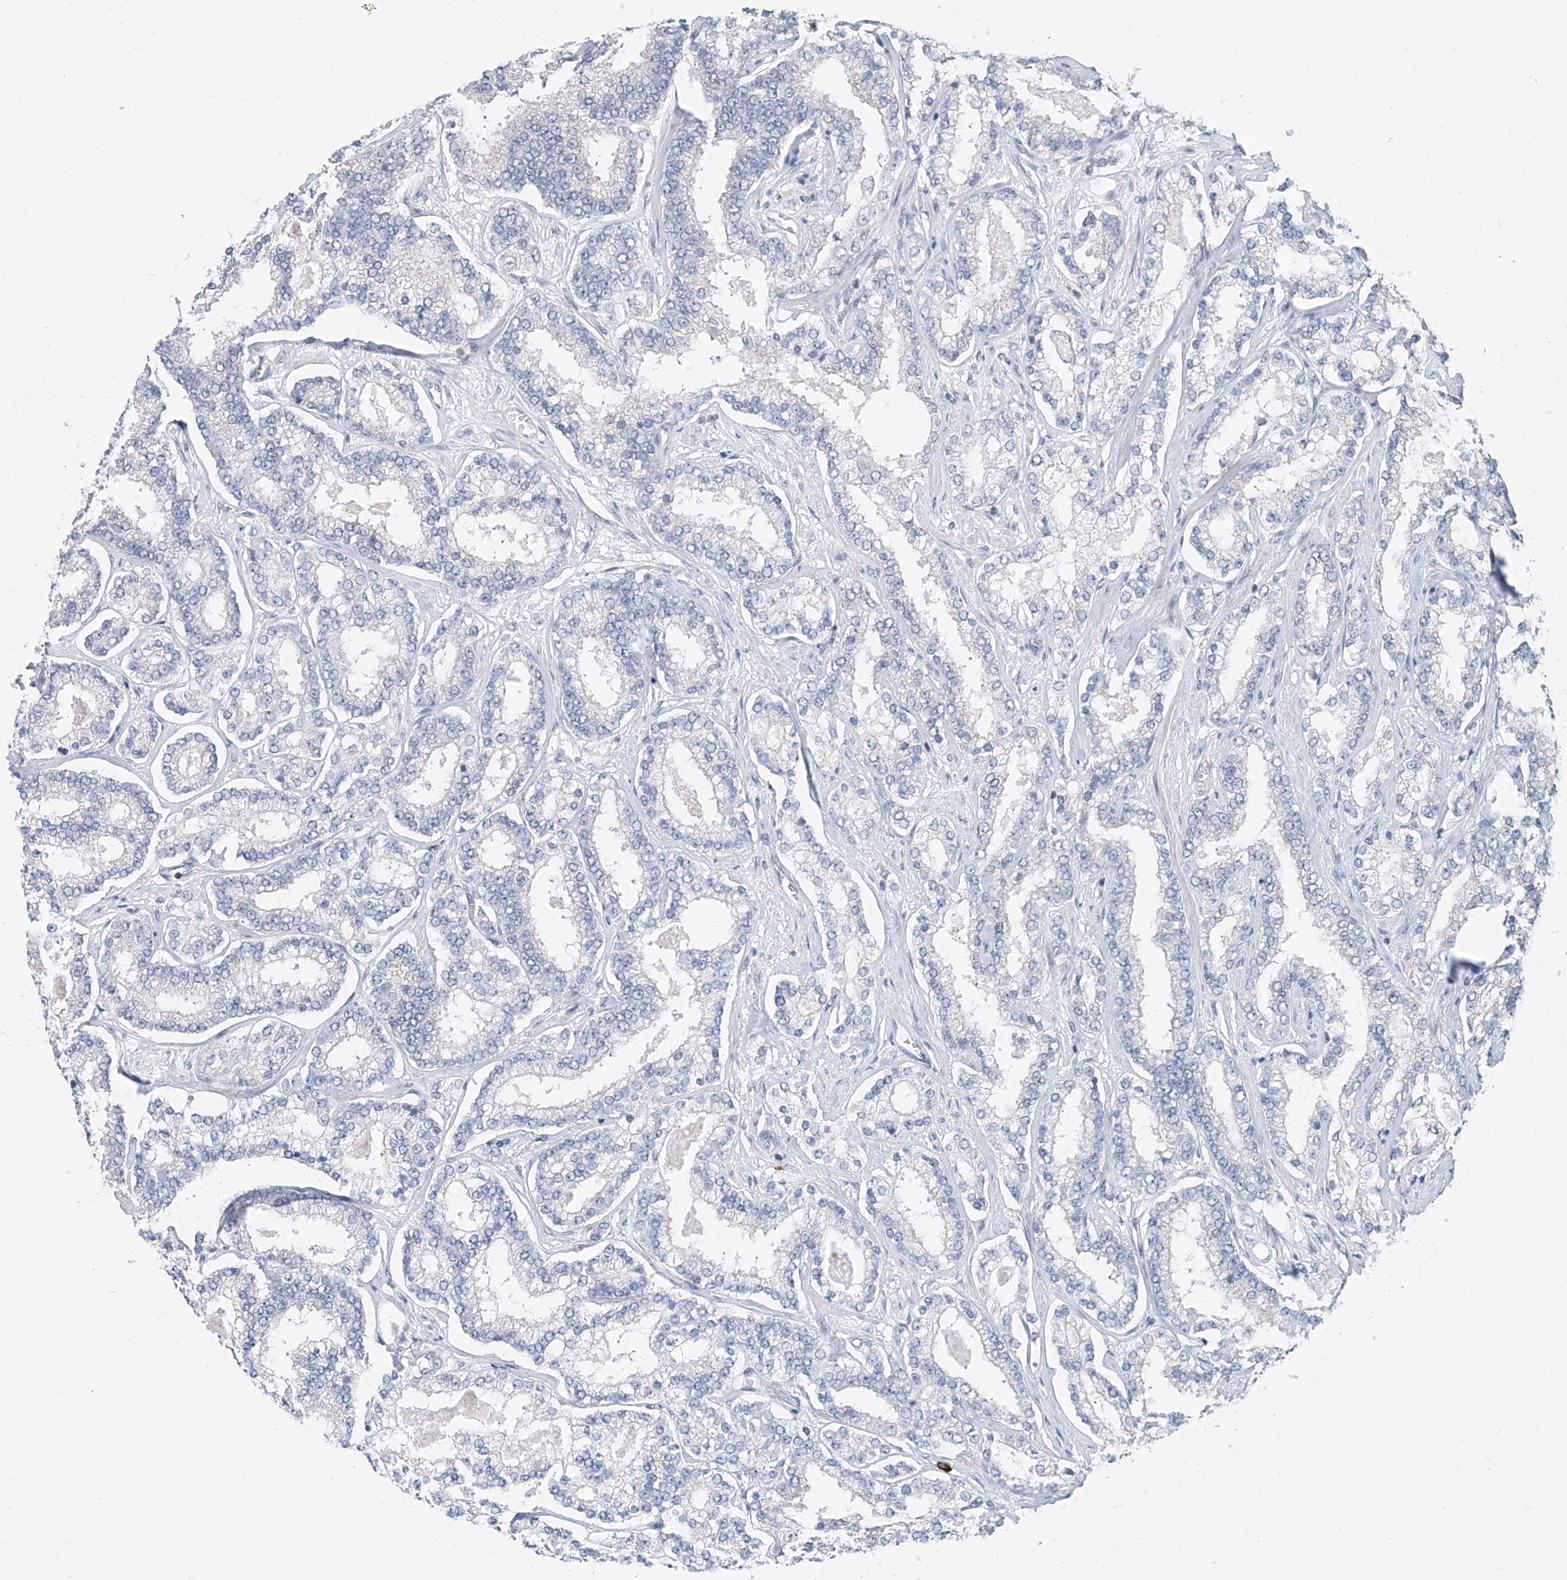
{"staining": {"intensity": "negative", "quantity": "none", "location": "none"}, "tissue": "prostate cancer", "cell_type": "Tumor cells", "image_type": "cancer", "snomed": [{"axis": "morphology", "description": "Normal tissue, NOS"}, {"axis": "morphology", "description": "Adenocarcinoma, High grade"}, {"axis": "topography", "description": "Prostate"}], "caption": "There is no significant staining in tumor cells of prostate cancer (high-grade adenocarcinoma).", "gene": "SDE2", "patient": {"sex": "male", "age": 83}}